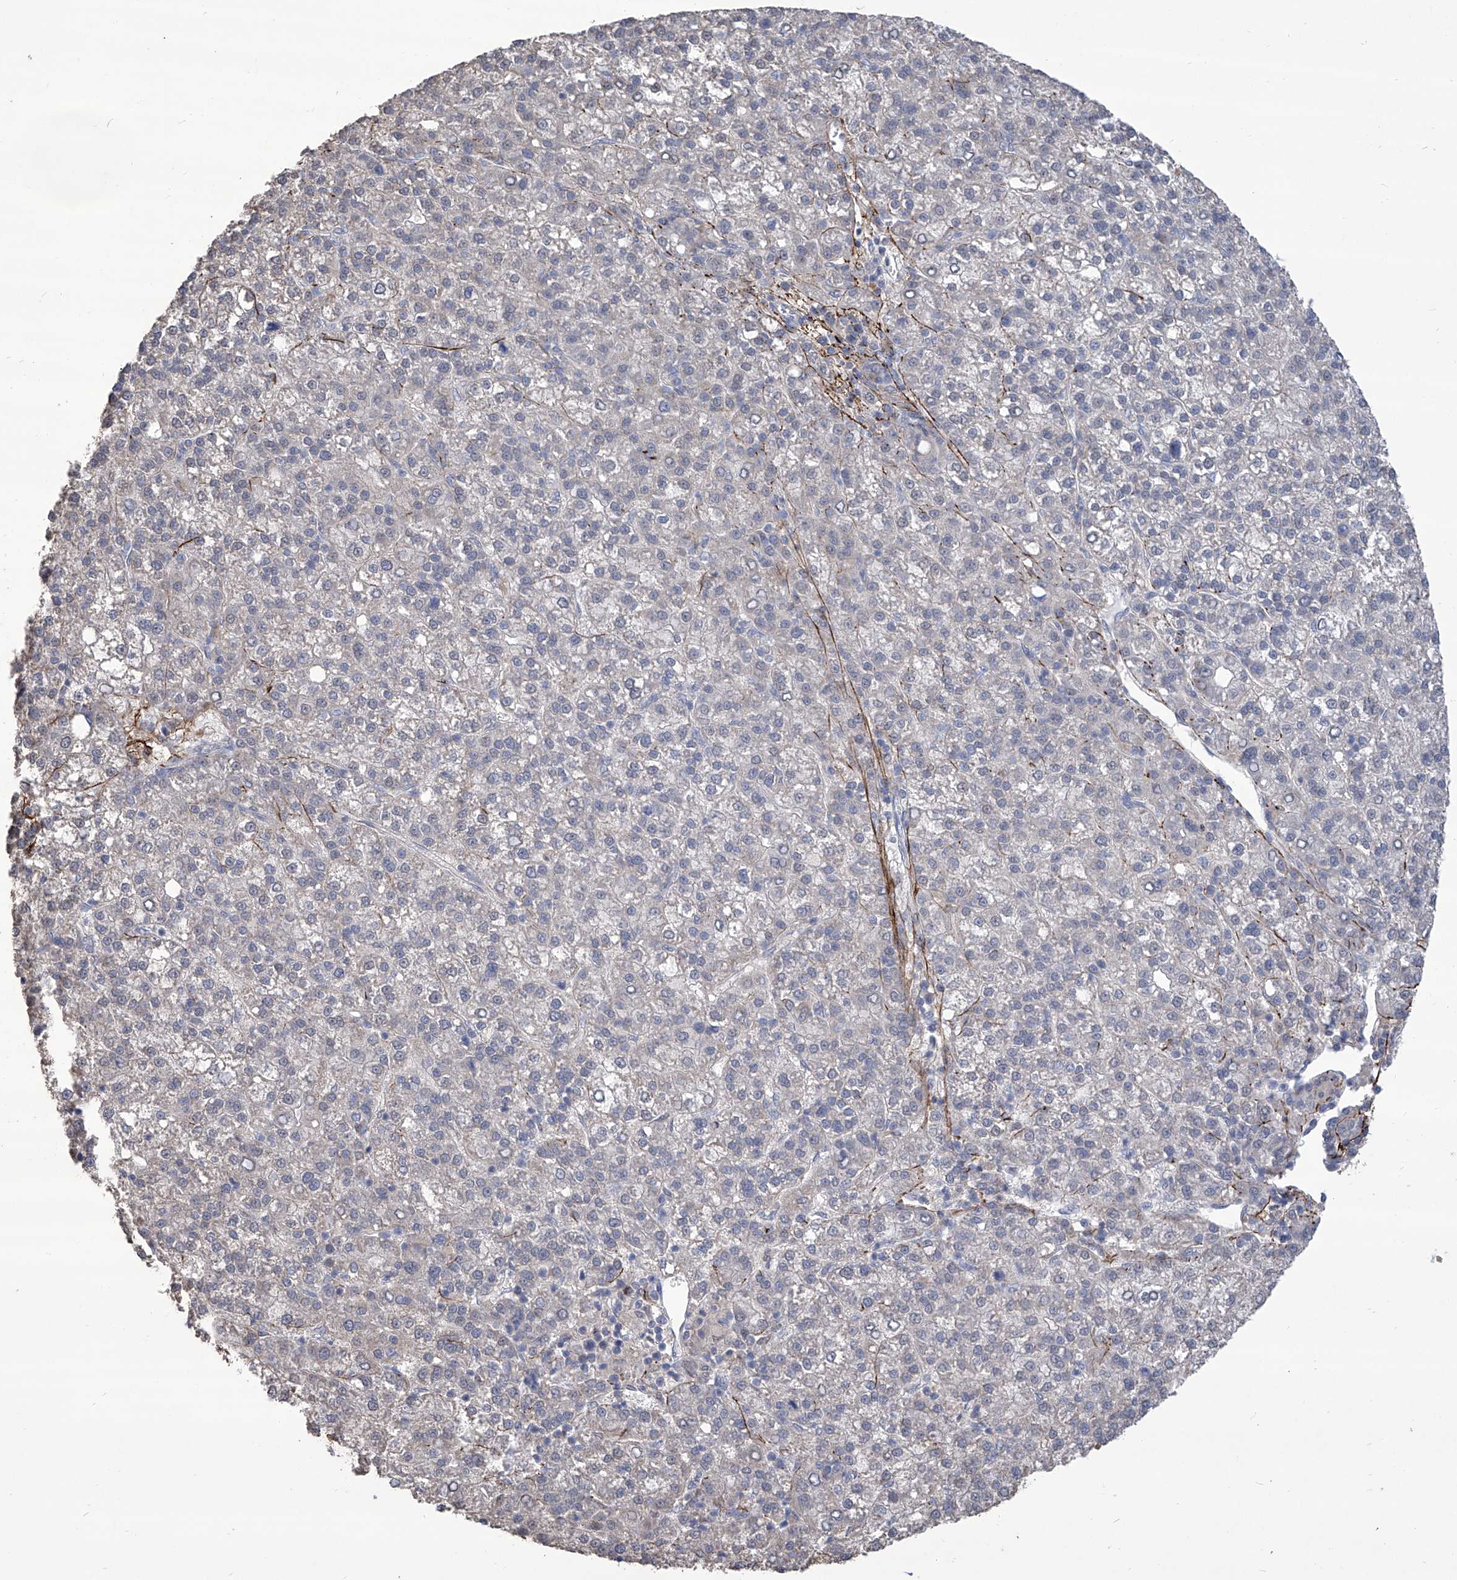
{"staining": {"intensity": "negative", "quantity": "none", "location": "none"}, "tissue": "liver cancer", "cell_type": "Tumor cells", "image_type": "cancer", "snomed": [{"axis": "morphology", "description": "Carcinoma, Hepatocellular, NOS"}, {"axis": "topography", "description": "Liver"}], "caption": "High magnification brightfield microscopy of liver cancer stained with DAB (3,3'-diaminobenzidine) (brown) and counterstained with hematoxylin (blue): tumor cells show no significant expression. (DAB (3,3'-diaminobenzidine) immunohistochemistry, high magnification).", "gene": "TXNIP", "patient": {"sex": "female", "age": 58}}